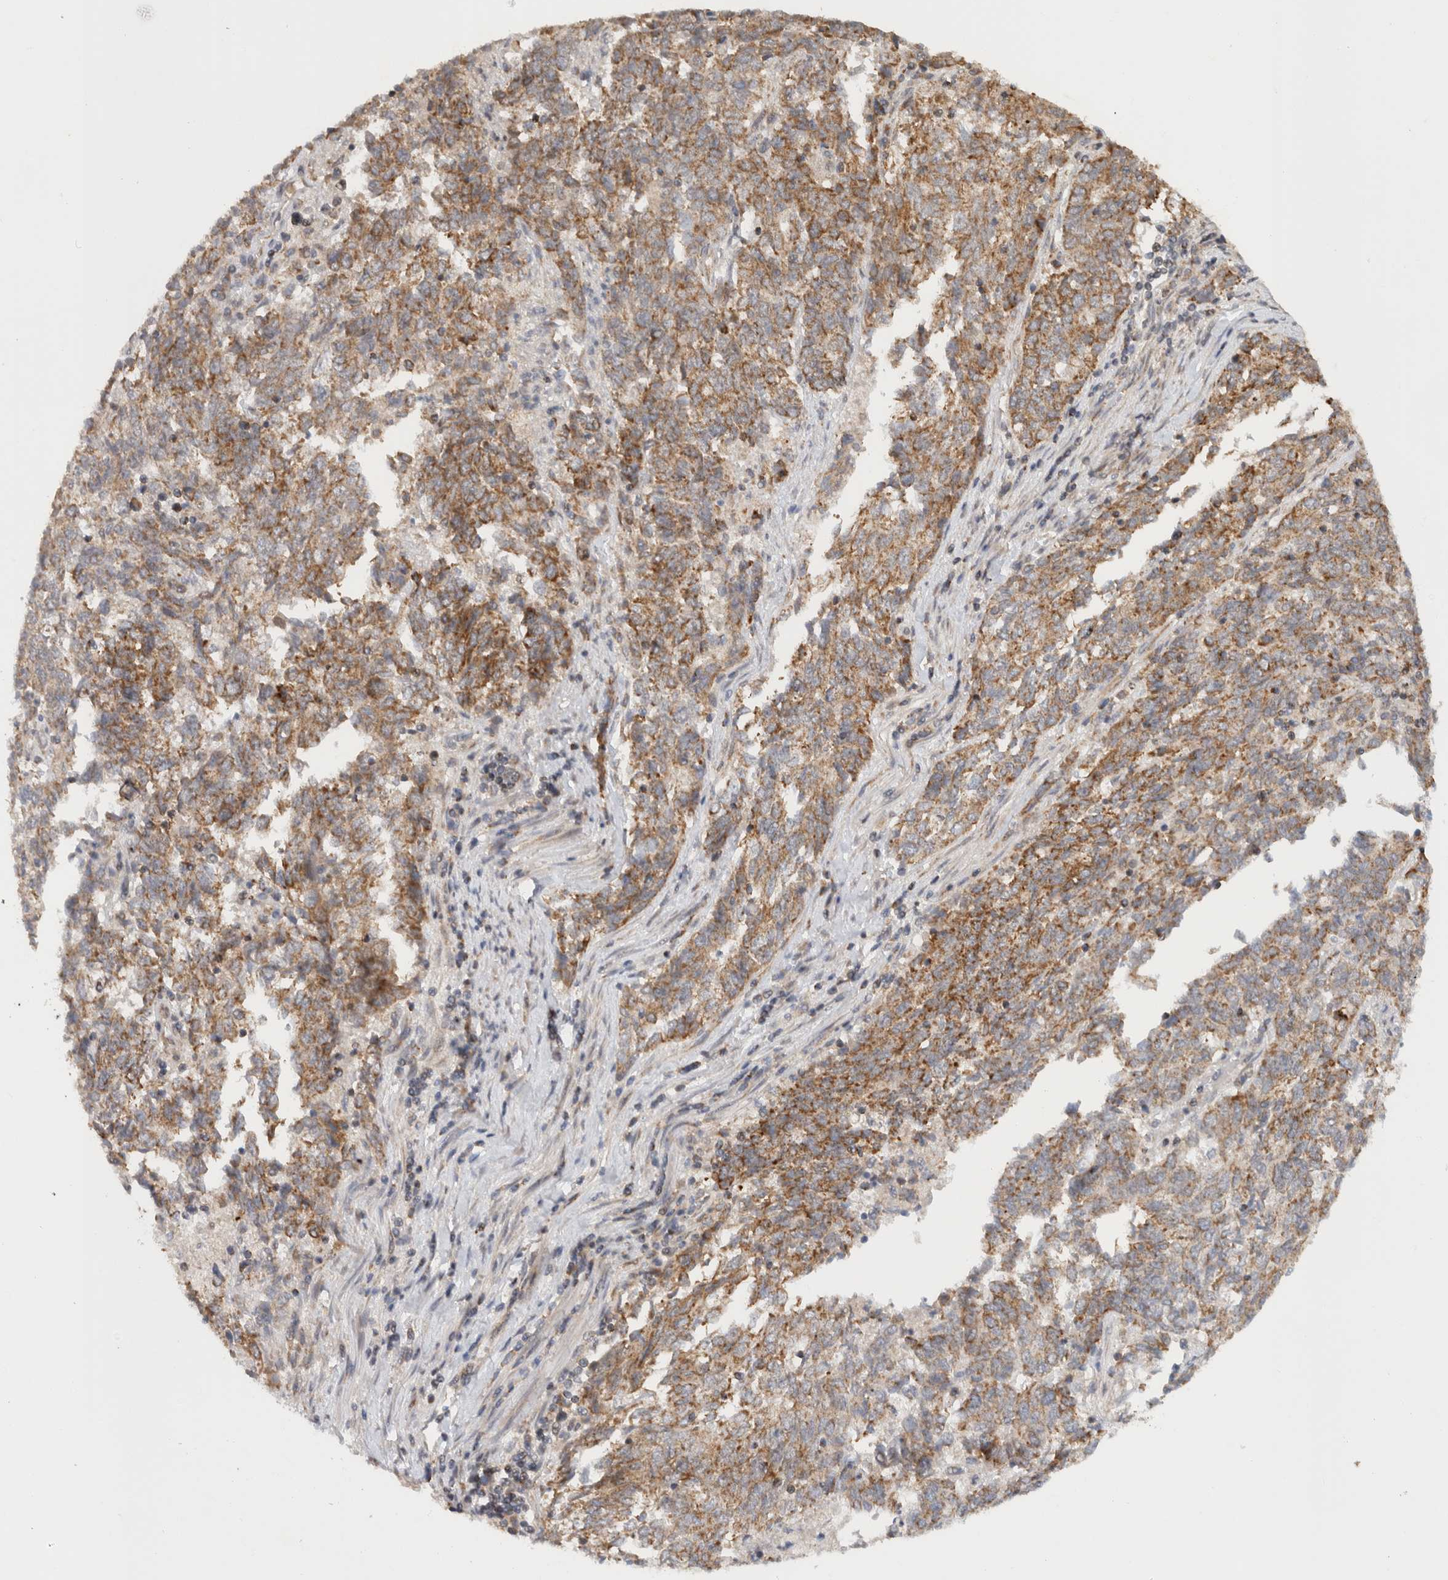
{"staining": {"intensity": "moderate", "quantity": ">75%", "location": "cytoplasmic/membranous"}, "tissue": "endometrial cancer", "cell_type": "Tumor cells", "image_type": "cancer", "snomed": [{"axis": "morphology", "description": "Adenocarcinoma, NOS"}, {"axis": "topography", "description": "Endometrium"}], "caption": "A medium amount of moderate cytoplasmic/membranous positivity is present in about >75% of tumor cells in endometrial adenocarcinoma tissue.", "gene": "CMC2", "patient": {"sex": "female", "age": 80}}